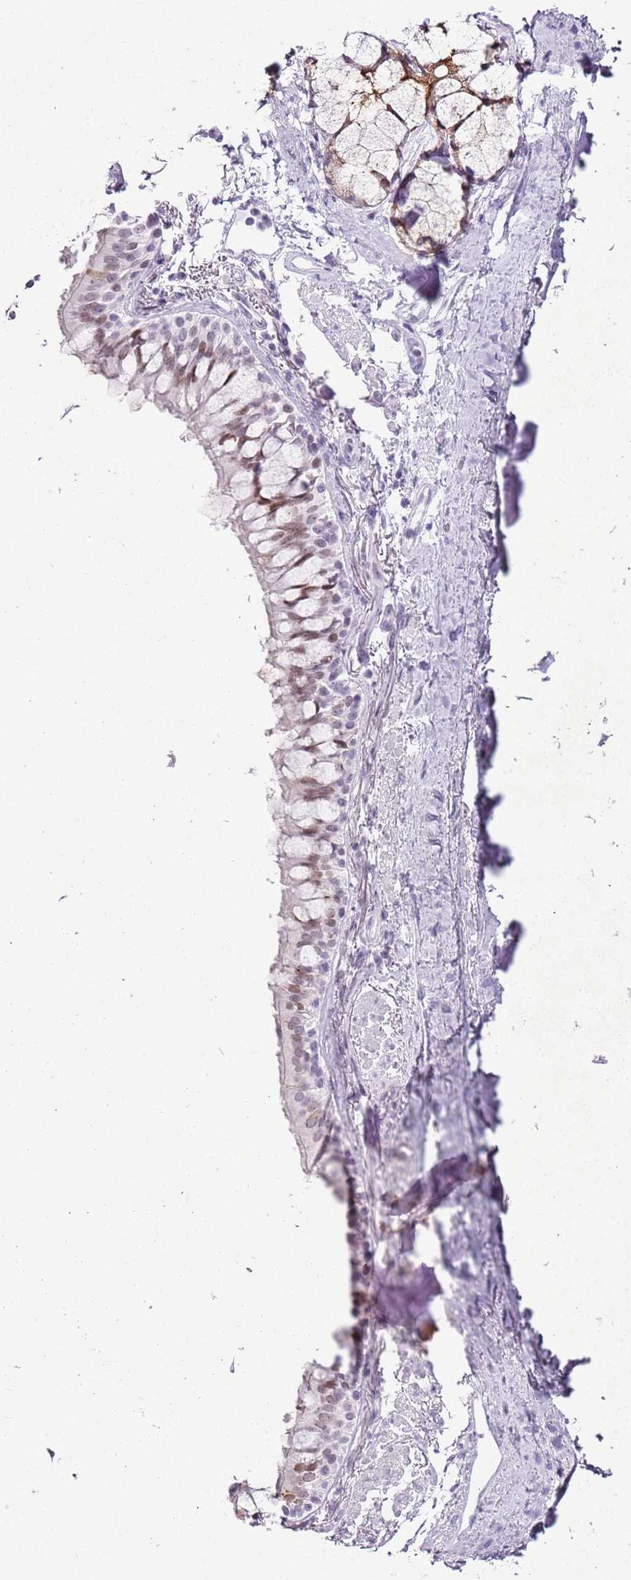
{"staining": {"intensity": "weak", "quantity": "25%-75%", "location": "cytoplasmic/membranous,nuclear"}, "tissue": "bronchus", "cell_type": "Respiratory epithelial cells", "image_type": "normal", "snomed": [{"axis": "morphology", "description": "Normal tissue, NOS"}, {"axis": "topography", "description": "Bronchus"}], "caption": "The image demonstrates a brown stain indicating the presence of a protein in the cytoplasmic/membranous,nuclear of respiratory epithelial cells in bronchus. (DAB IHC with brightfield microscopy, high magnification).", "gene": "ASIP", "patient": {"sex": "male", "age": 70}}